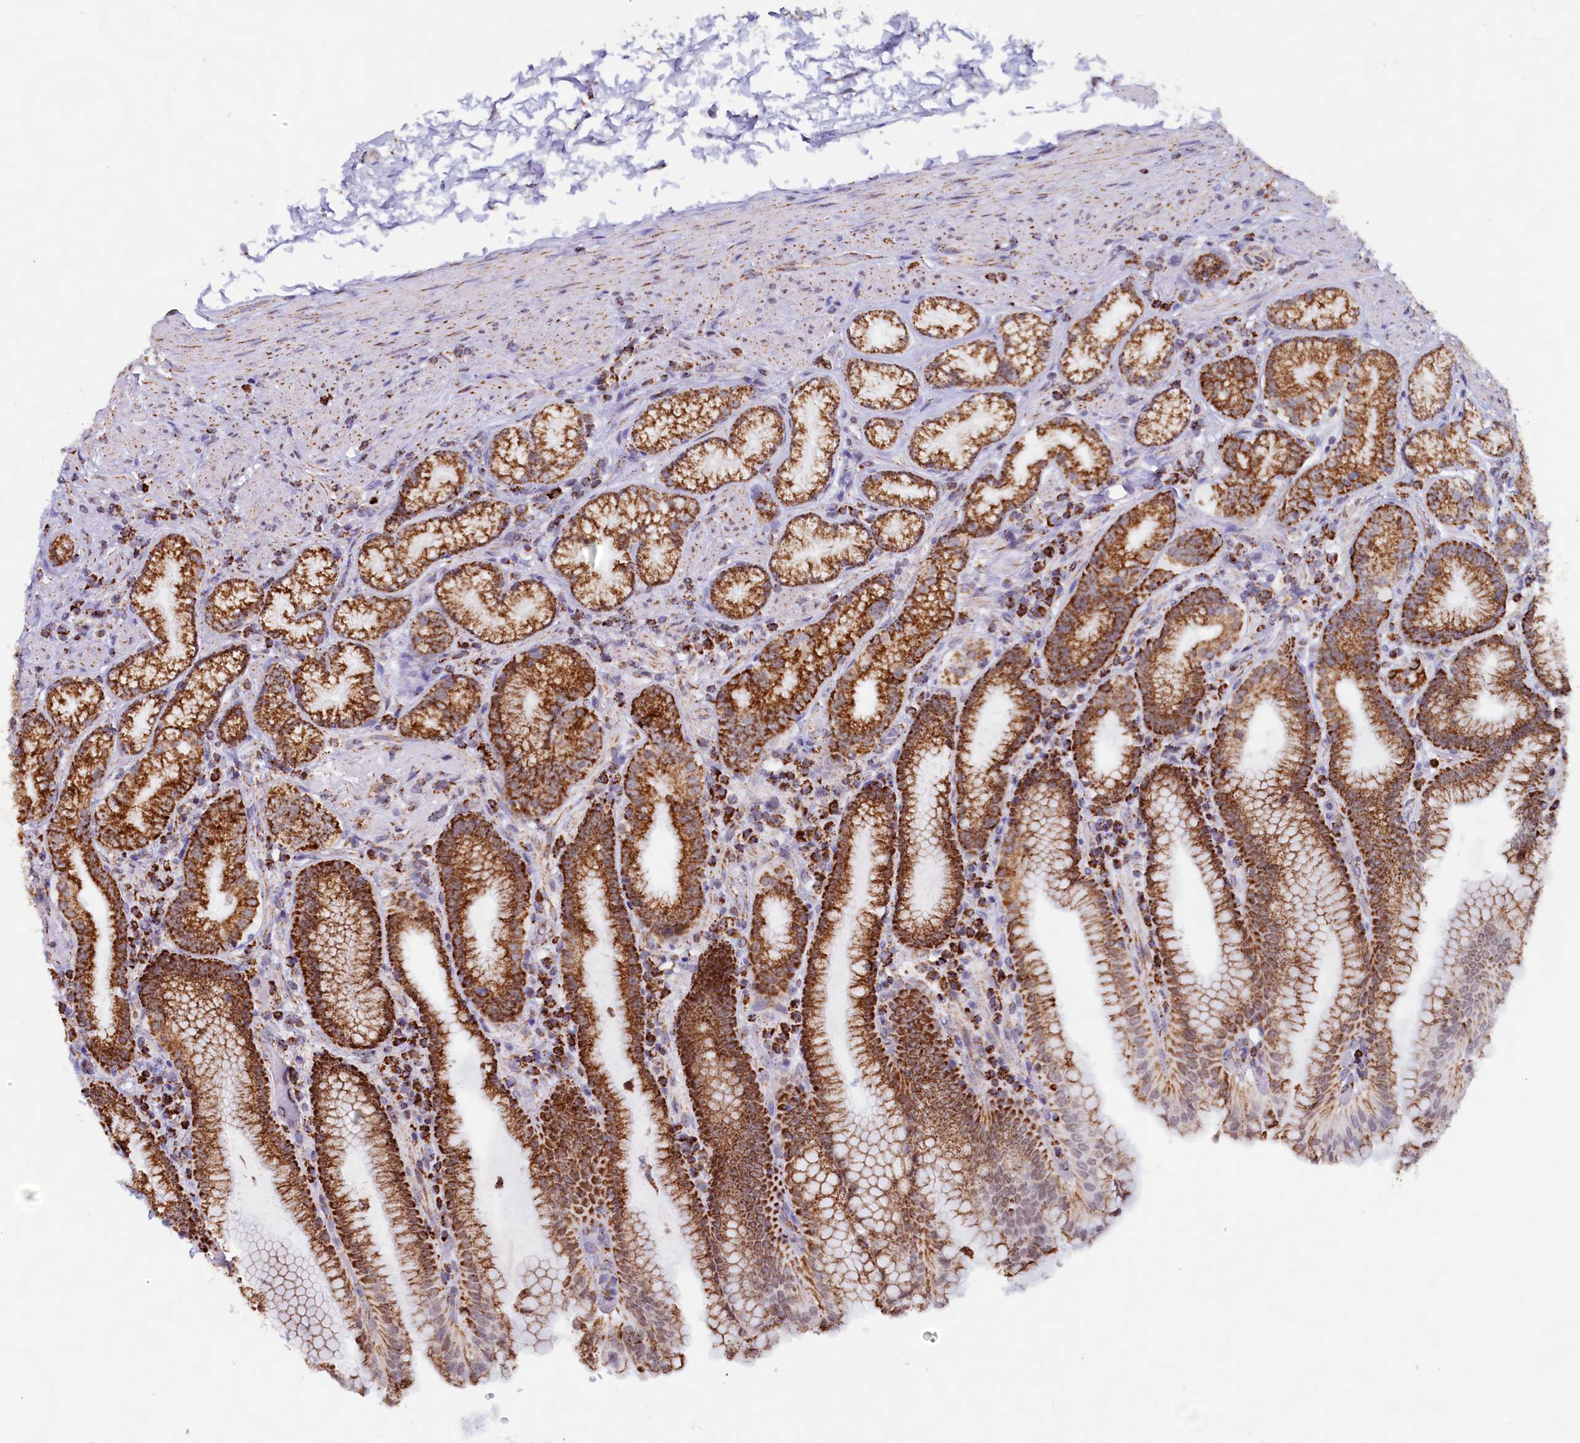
{"staining": {"intensity": "strong", "quantity": ">75%", "location": "cytoplasmic/membranous"}, "tissue": "stomach", "cell_type": "Glandular cells", "image_type": "normal", "snomed": [{"axis": "morphology", "description": "Normal tissue, NOS"}, {"axis": "topography", "description": "Stomach, upper"}, {"axis": "topography", "description": "Stomach, lower"}], "caption": "Protein staining of benign stomach demonstrates strong cytoplasmic/membranous staining in approximately >75% of glandular cells.", "gene": "C1D", "patient": {"sex": "female", "age": 76}}